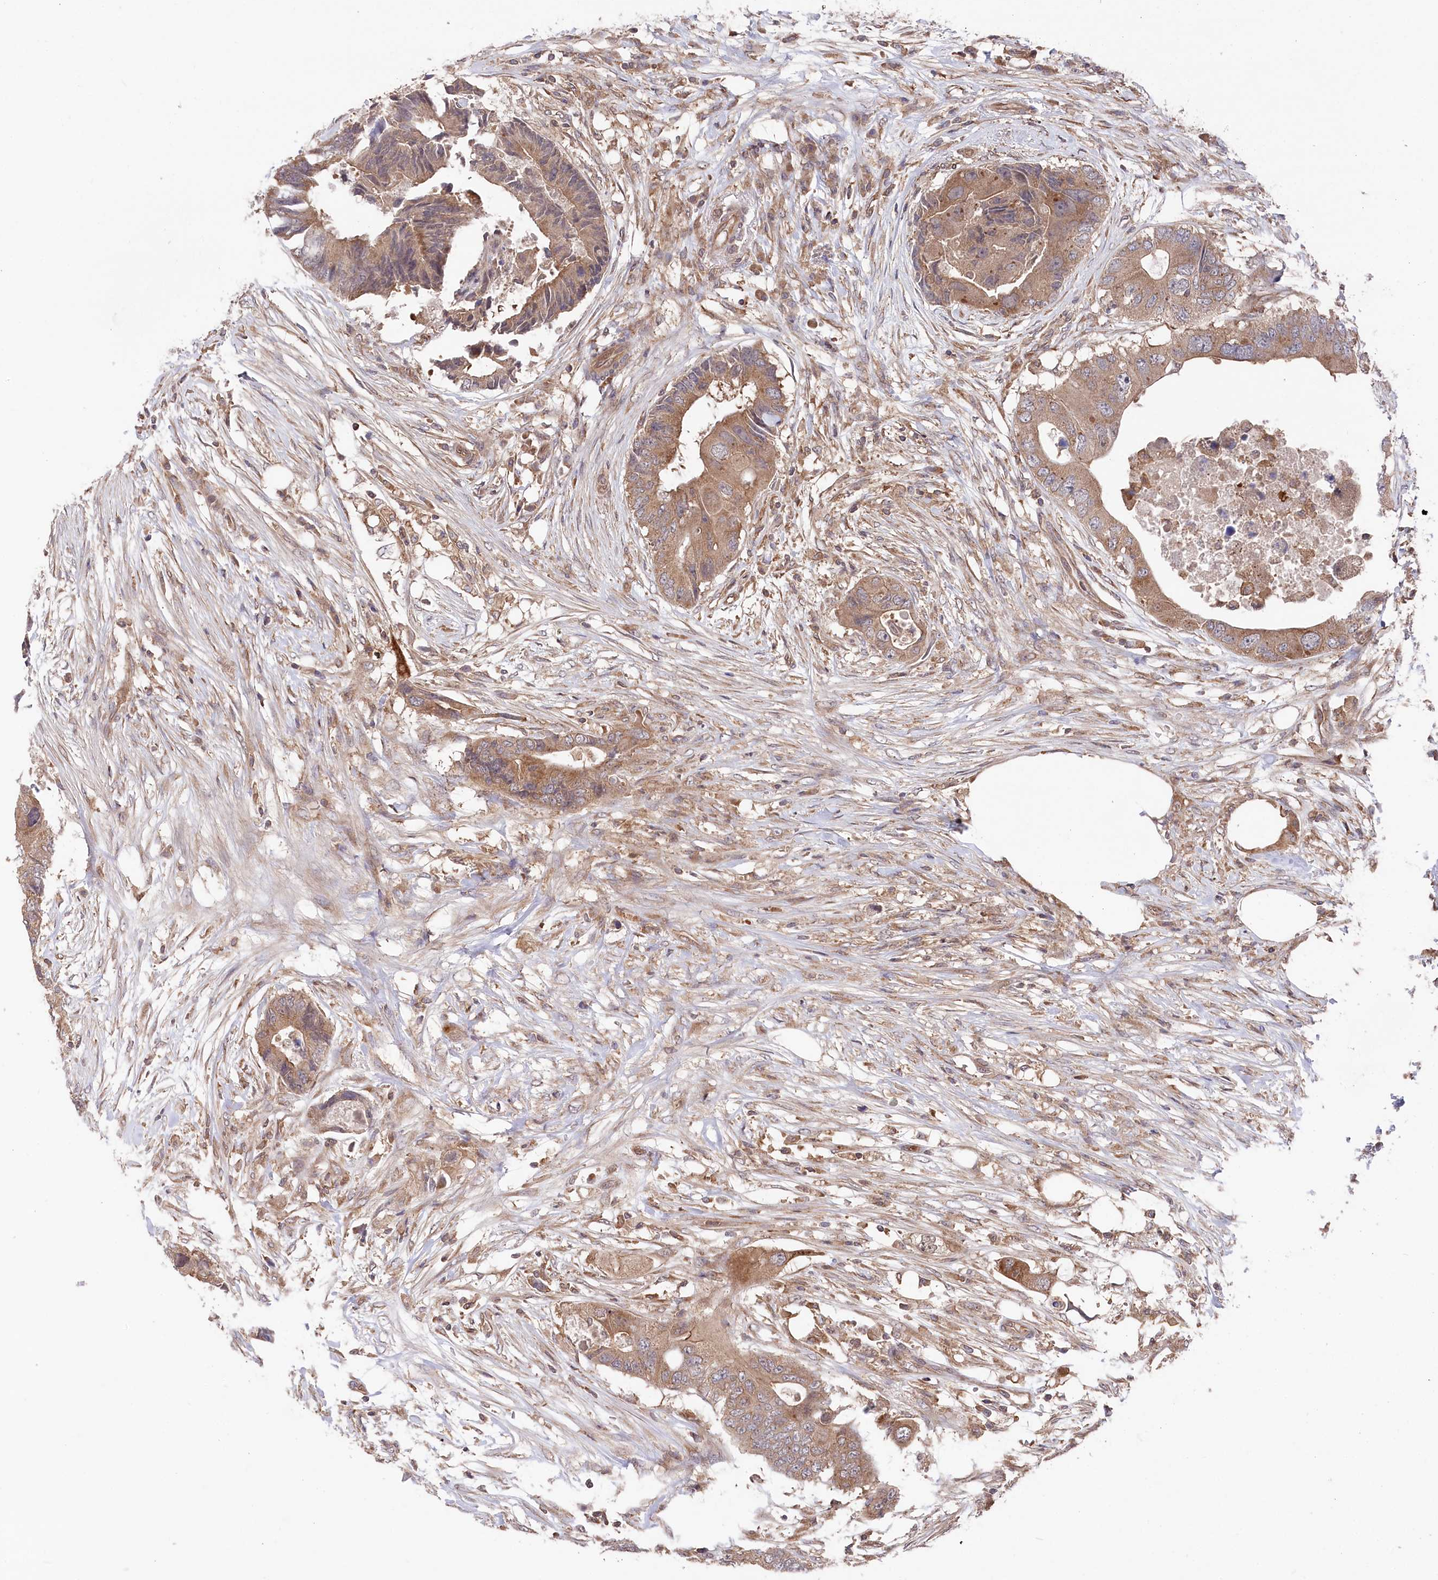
{"staining": {"intensity": "moderate", "quantity": ">75%", "location": "cytoplasmic/membranous"}, "tissue": "colorectal cancer", "cell_type": "Tumor cells", "image_type": "cancer", "snomed": [{"axis": "morphology", "description": "Adenocarcinoma, NOS"}, {"axis": "topography", "description": "Colon"}], "caption": "This histopathology image shows immunohistochemistry staining of human colorectal cancer, with medium moderate cytoplasmic/membranous staining in about >75% of tumor cells.", "gene": "PPP1R21", "patient": {"sex": "male", "age": 71}}